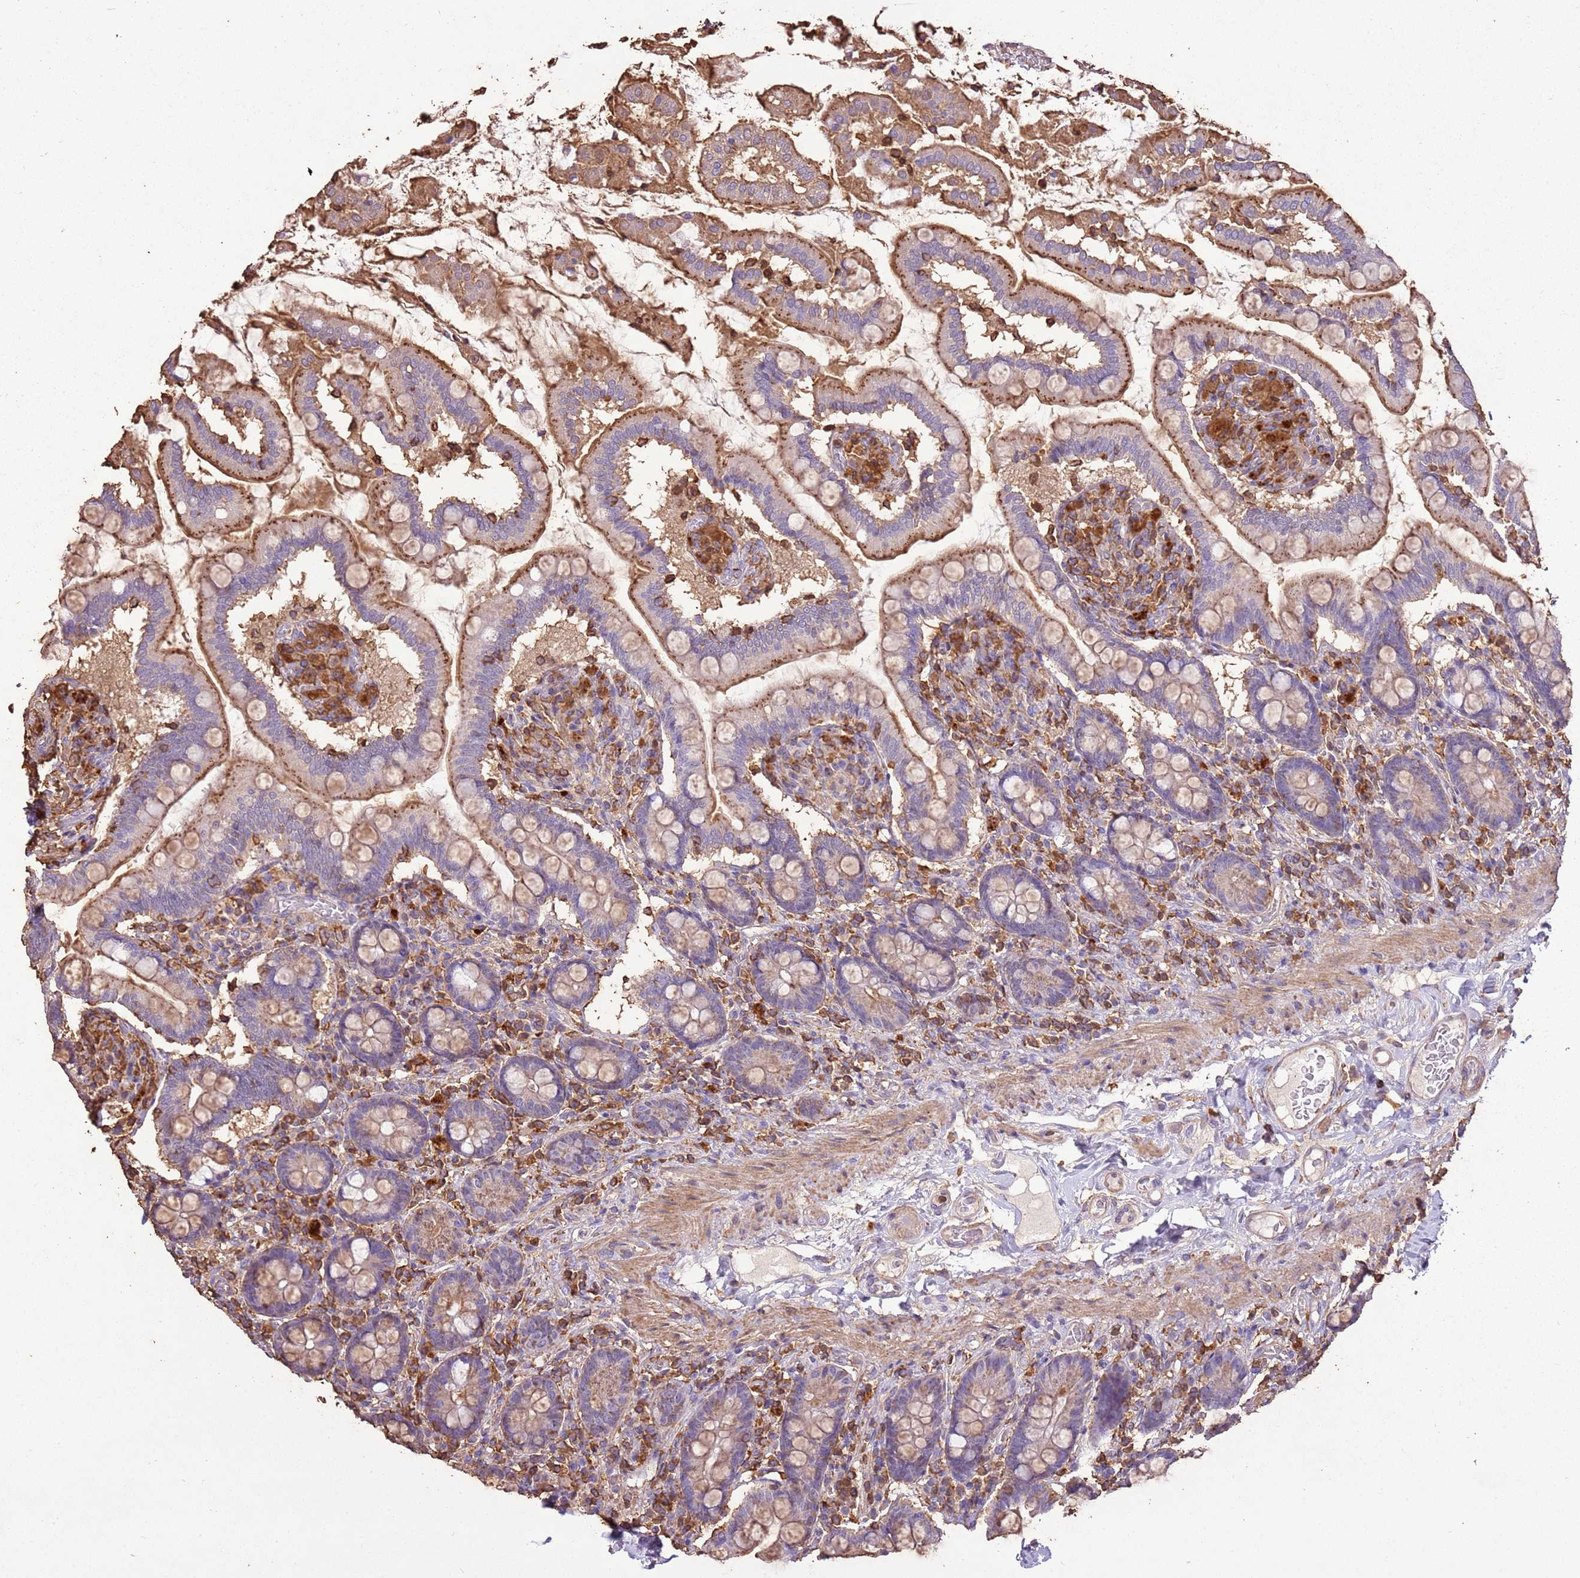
{"staining": {"intensity": "moderate", "quantity": "25%-75%", "location": "cytoplasmic/membranous"}, "tissue": "small intestine", "cell_type": "Glandular cells", "image_type": "normal", "snomed": [{"axis": "morphology", "description": "Normal tissue, NOS"}, {"axis": "topography", "description": "Small intestine"}], "caption": "Glandular cells reveal medium levels of moderate cytoplasmic/membranous positivity in about 25%-75% of cells in normal small intestine.", "gene": "ARL10", "patient": {"sex": "female", "age": 64}}